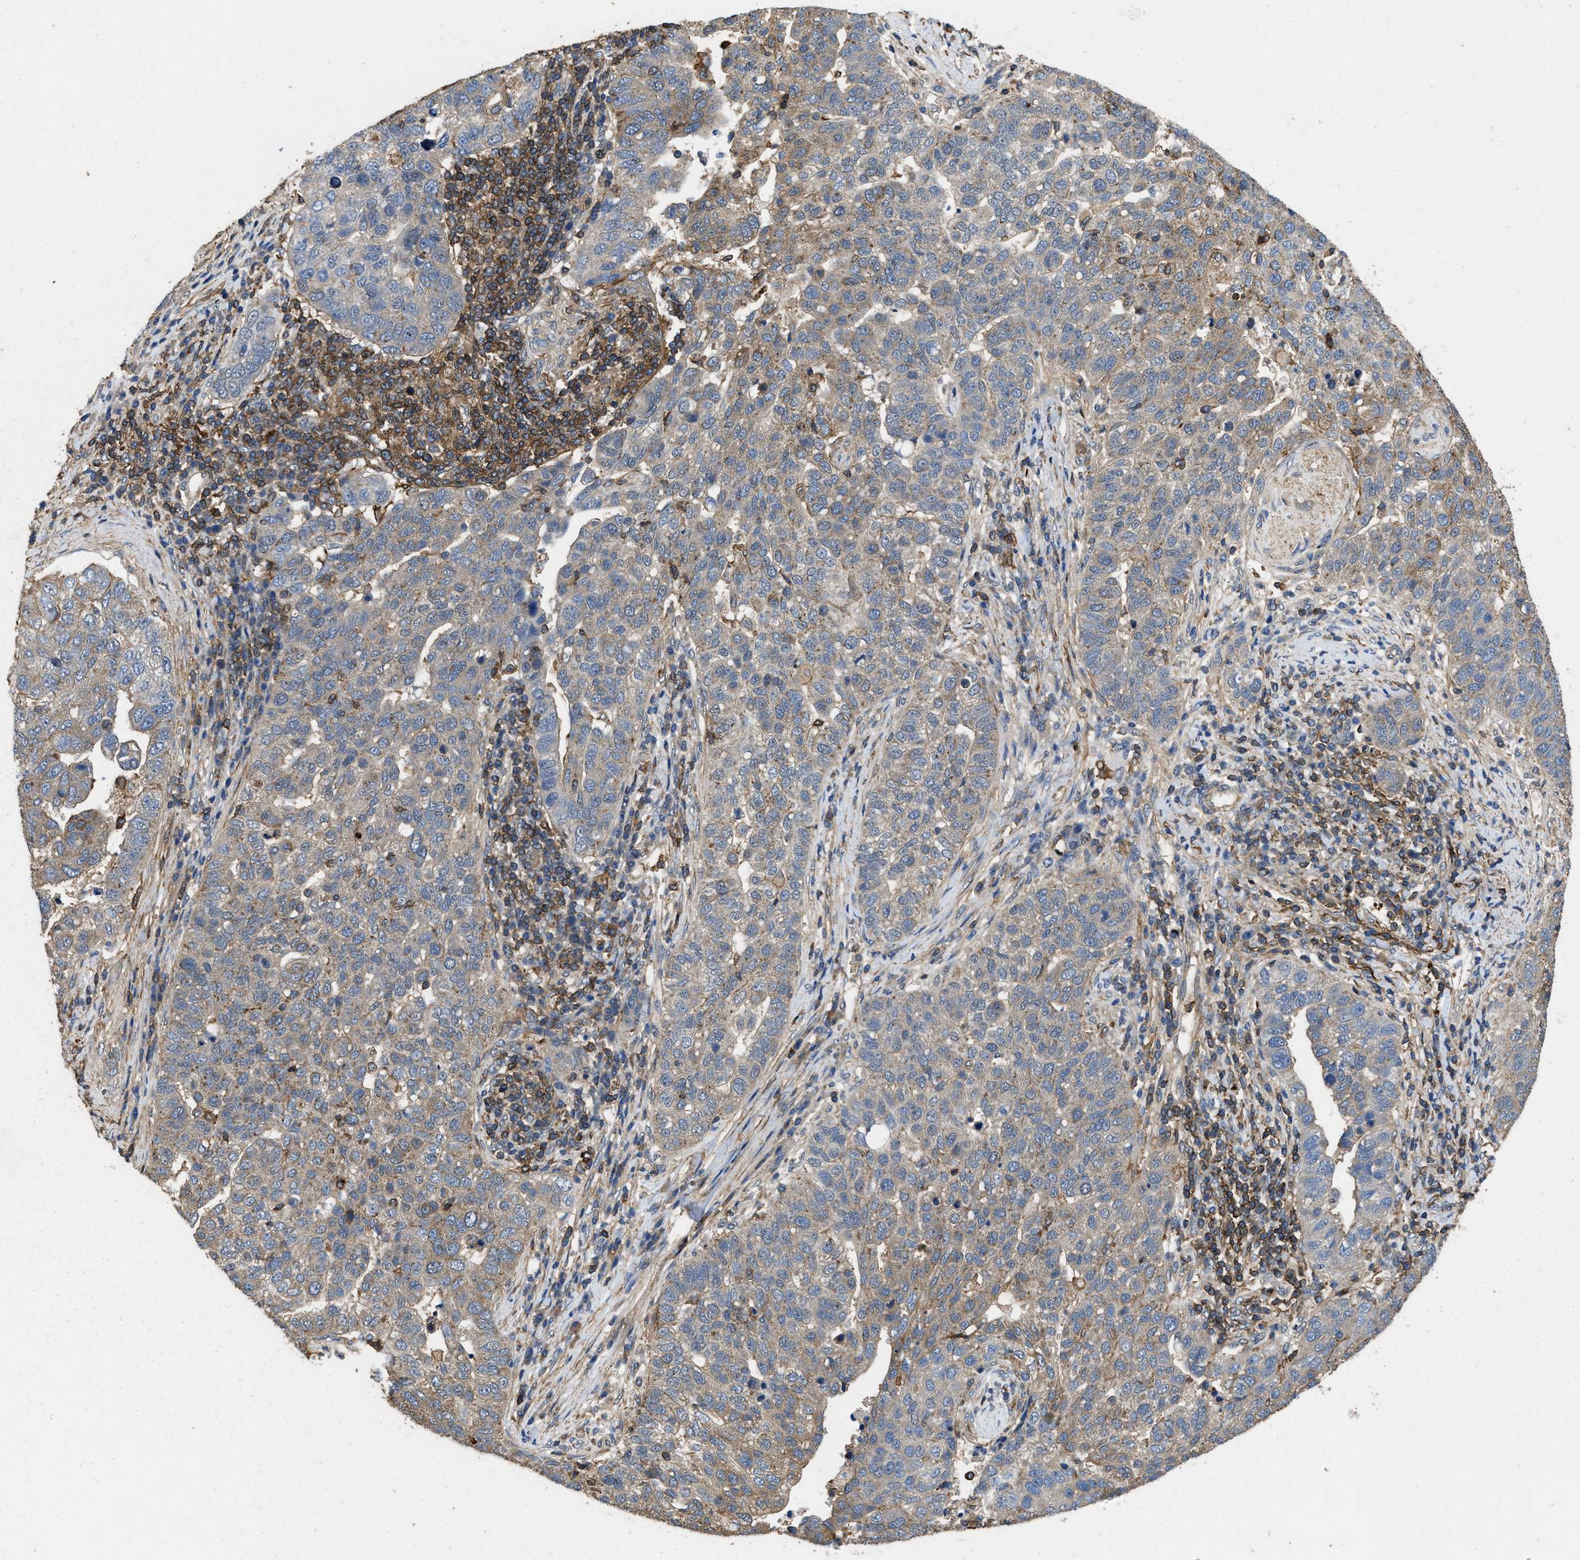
{"staining": {"intensity": "weak", "quantity": "25%-75%", "location": "cytoplasmic/membranous"}, "tissue": "pancreatic cancer", "cell_type": "Tumor cells", "image_type": "cancer", "snomed": [{"axis": "morphology", "description": "Adenocarcinoma, NOS"}, {"axis": "topography", "description": "Pancreas"}], "caption": "A brown stain labels weak cytoplasmic/membranous expression of a protein in human pancreatic cancer (adenocarcinoma) tumor cells.", "gene": "LINGO2", "patient": {"sex": "female", "age": 61}}